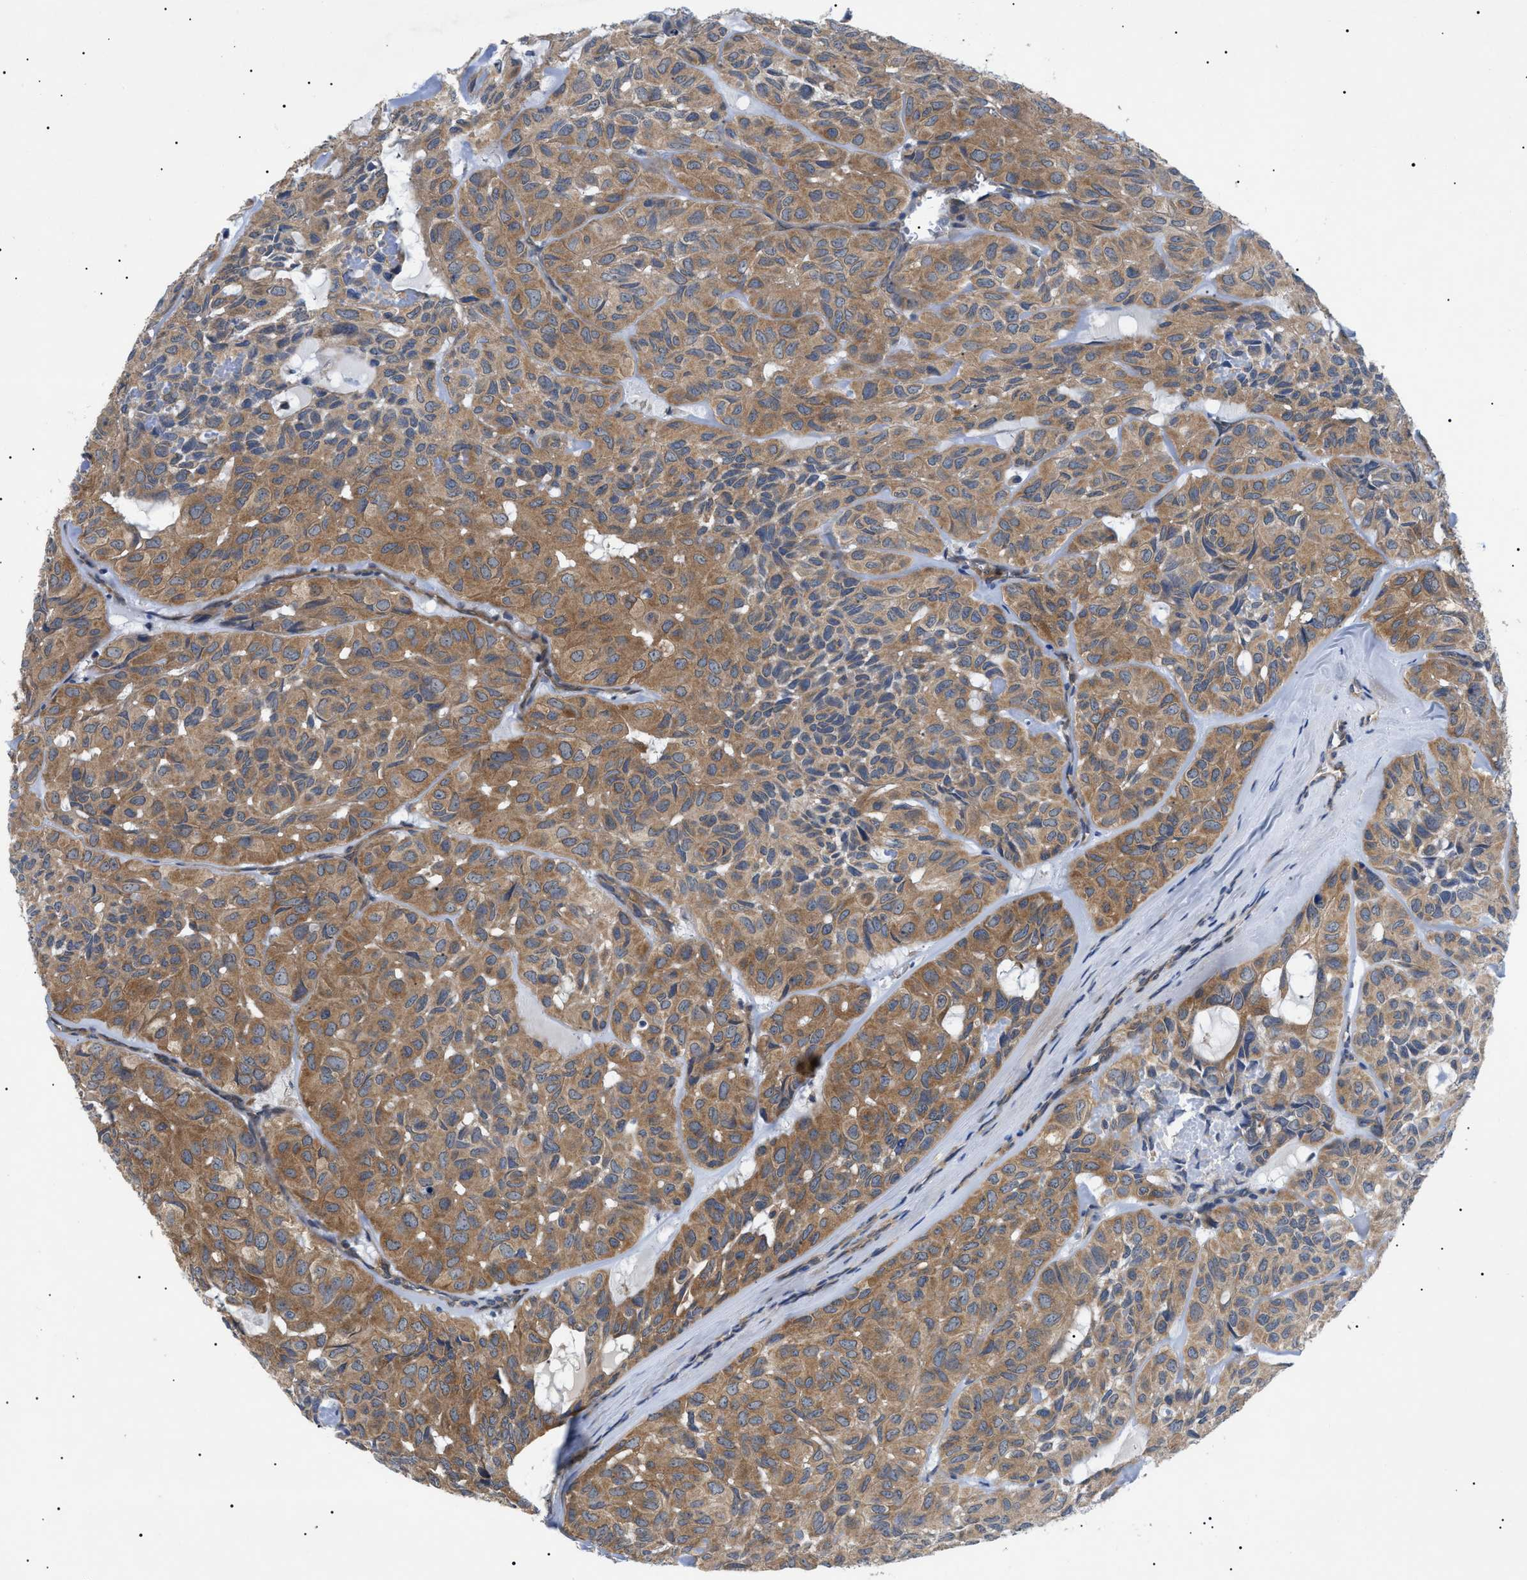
{"staining": {"intensity": "moderate", "quantity": ">75%", "location": "cytoplasmic/membranous"}, "tissue": "head and neck cancer", "cell_type": "Tumor cells", "image_type": "cancer", "snomed": [{"axis": "morphology", "description": "Adenocarcinoma, NOS"}, {"axis": "topography", "description": "Salivary gland, NOS"}, {"axis": "topography", "description": "Head-Neck"}], "caption": "Protein expression analysis of human head and neck cancer reveals moderate cytoplasmic/membranous staining in approximately >75% of tumor cells.", "gene": "RIPK1", "patient": {"sex": "female", "age": 76}}